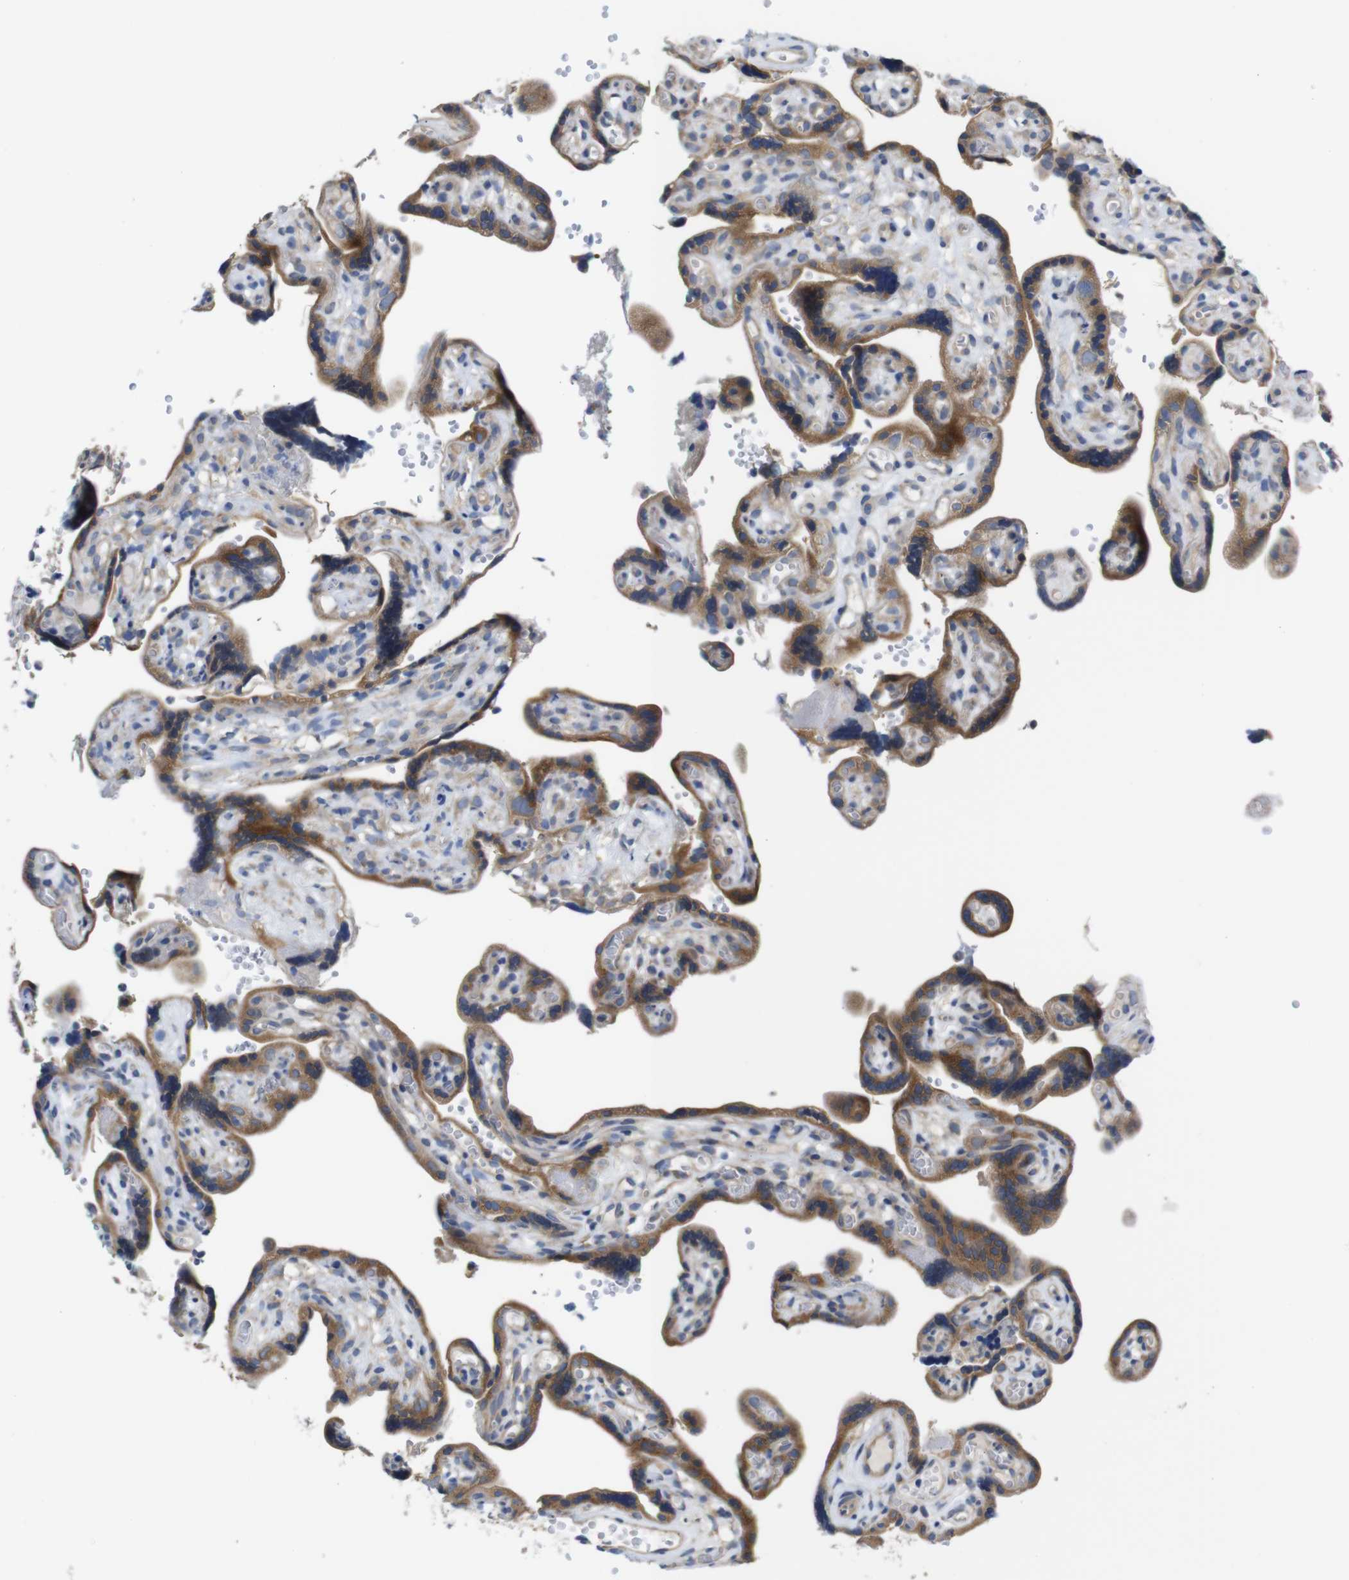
{"staining": {"intensity": "strong", "quantity": ">75%", "location": "cytoplasmic/membranous"}, "tissue": "placenta", "cell_type": "Trophoblastic cells", "image_type": "normal", "snomed": [{"axis": "morphology", "description": "Normal tissue, NOS"}, {"axis": "topography", "description": "Placenta"}], "caption": "High-power microscopy captured an immunohistochemistry (IHC) image of benign placenta, revealing strong cytoplasmic/membranous positivity in about >75% of trophoblastic cells. (Brightfield microscopy of DAB IHC at high magnification).", "gene": "DDRGK1", "patient": {"sex": "female", "age": 30}}